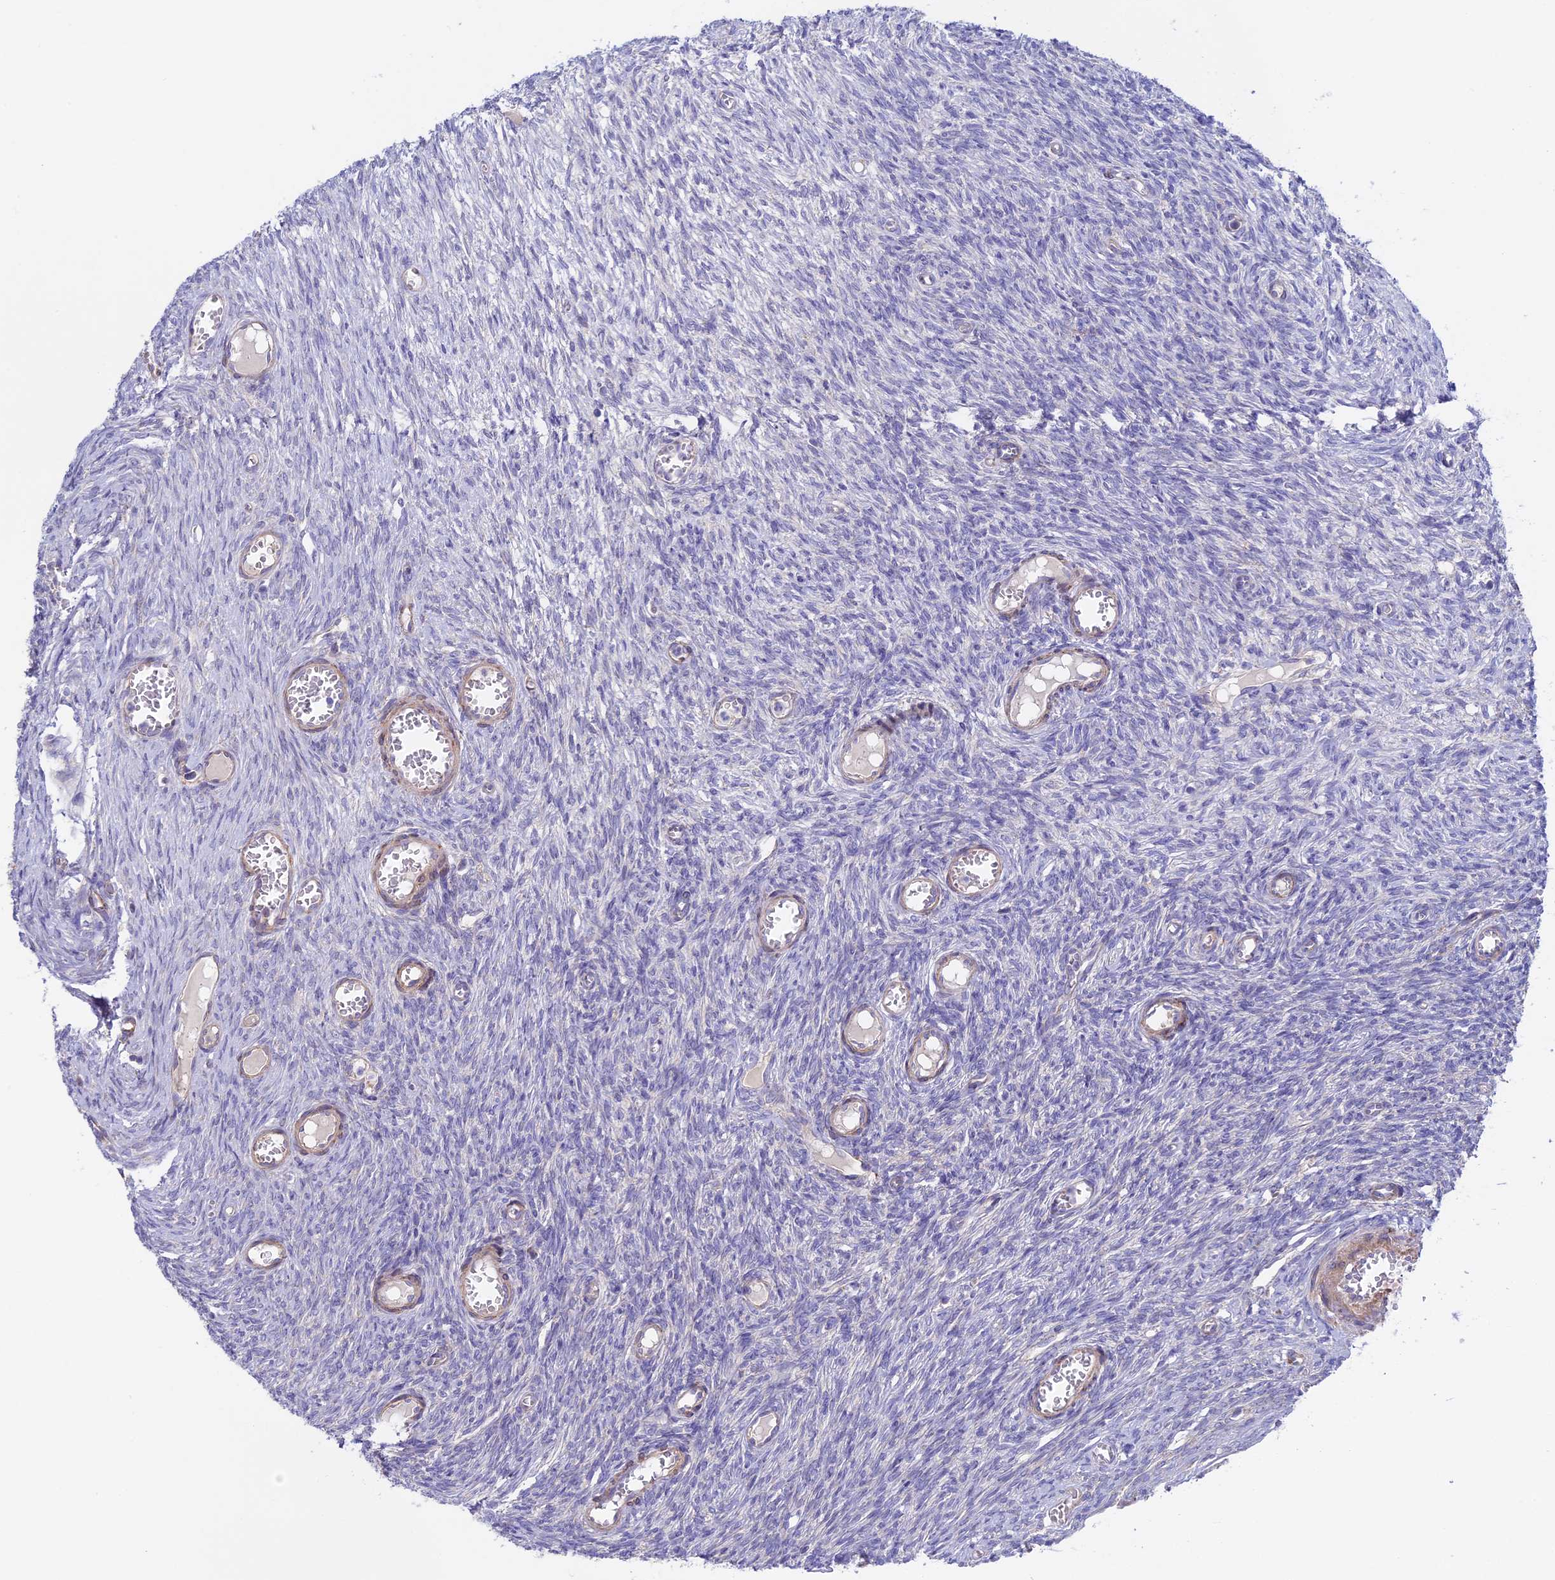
{"staining": {"intensity": "weak", "quantity": ">75%", "location": "cytoplasmic/membranous"}, "tissue": "ovary", "cell_type": "Follicle cells", "image_type": "normal", "snomed": [{"axis": "morphology", "description": "Normal tissue, NOS"}, {"axis": "topography", "description": "Ovary"}], "caption": "Immunohistochemical staining of unremarkable human ovary displays low levels of weak cytoplasmic/membranous positivity in approximately >75% of follicle cells.", "gene": "ETFDH", "patient": {"sex": "female", "age": 44}}